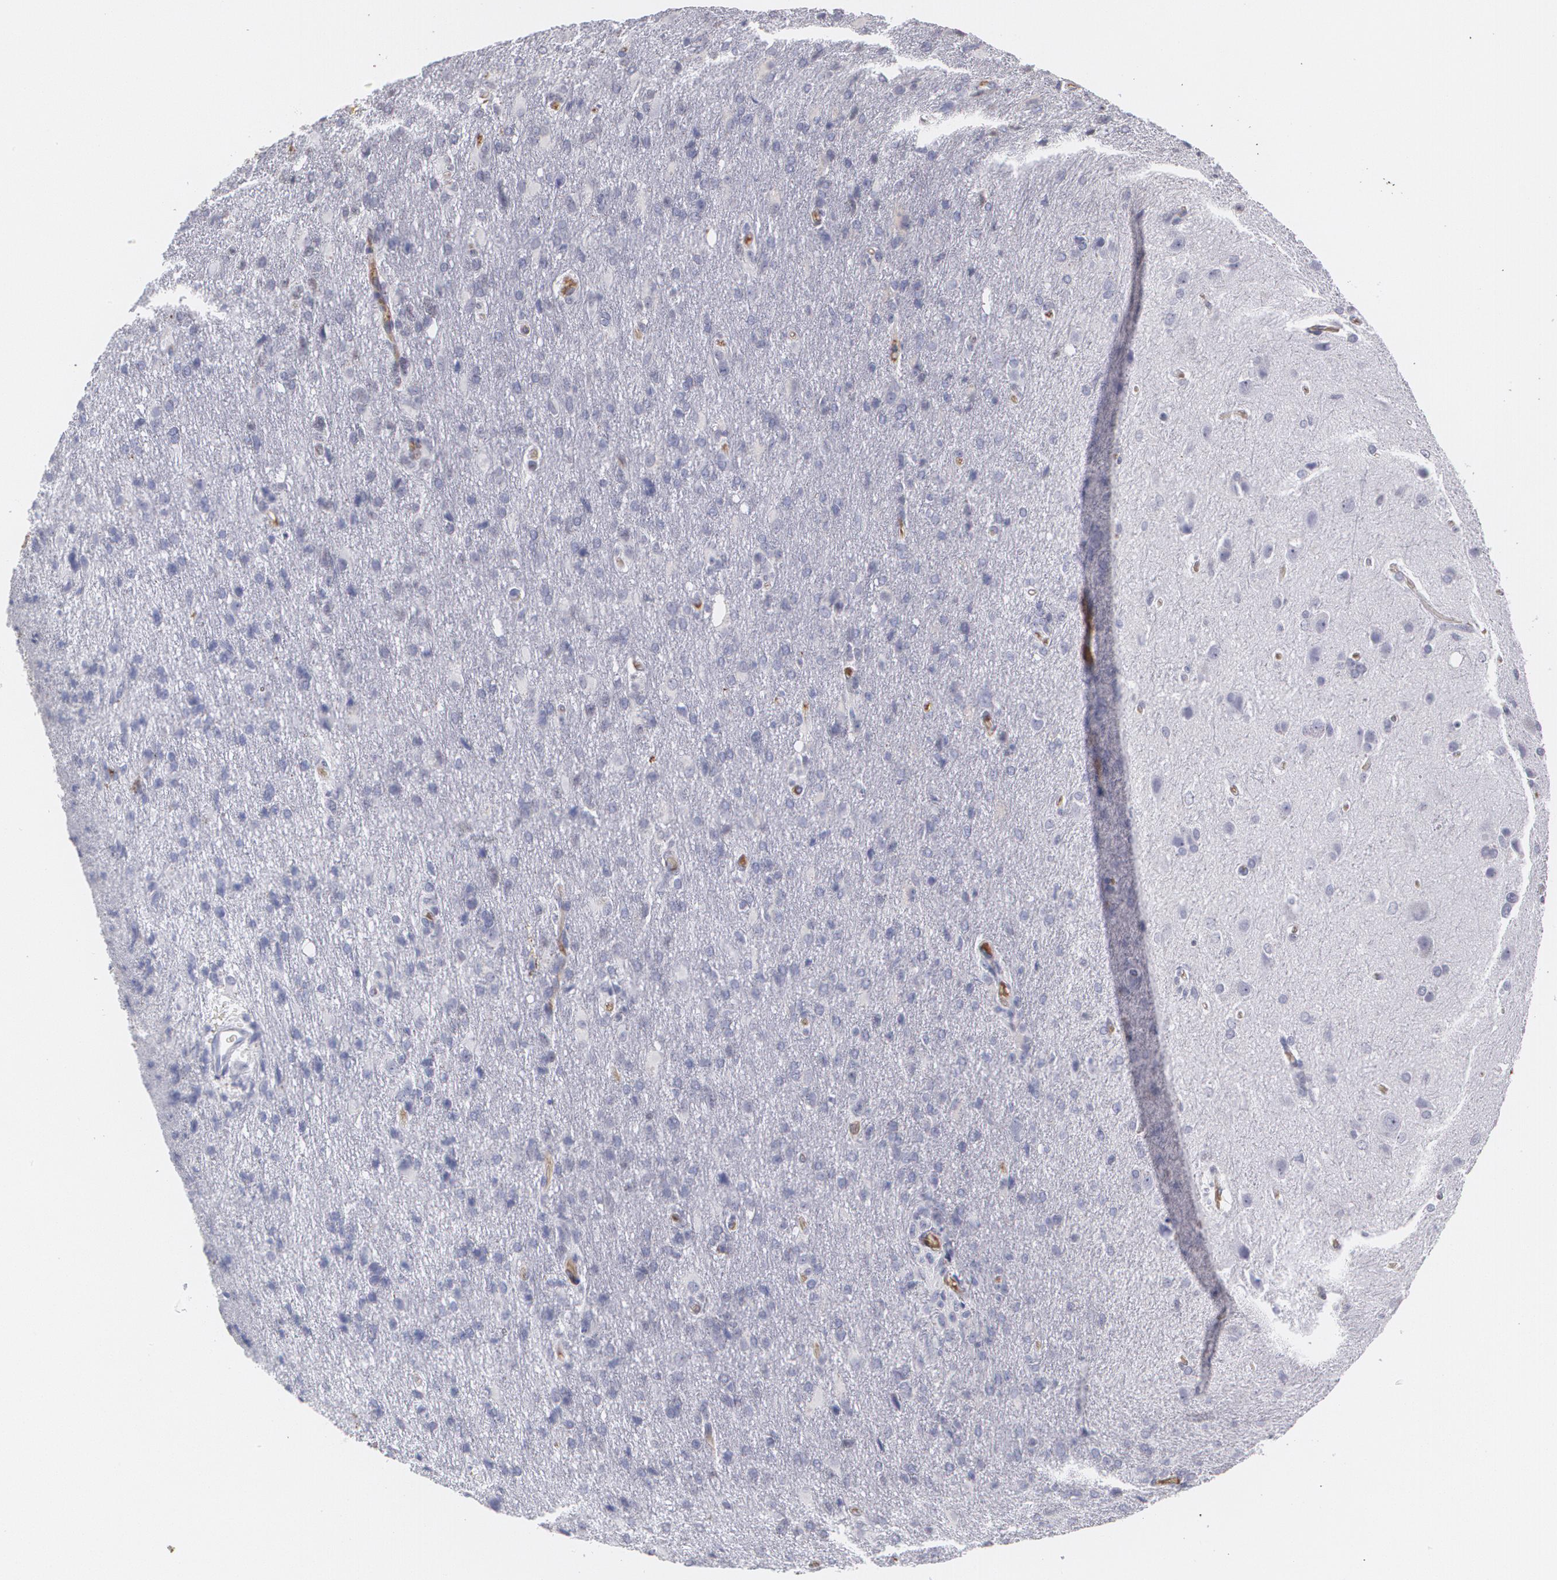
{"staining": {"intensity": "negative", "quantity": "none", "location": "none"}, "tissue": "glioma", "cell_type": "Tumor cells", "image_type": "cancer", "snomed": [{"axis": "morphology", "description": "Glioma, malignant, High grade"}, {"axis": "topography", "description": "Brain"}], "caption": "This is an IHC histopathology image of human malignant high-grade glioma. There is no positivity in tumor cells.", "gene": "SERPINA1", "patient": {"sex": "male", "age": 68}}